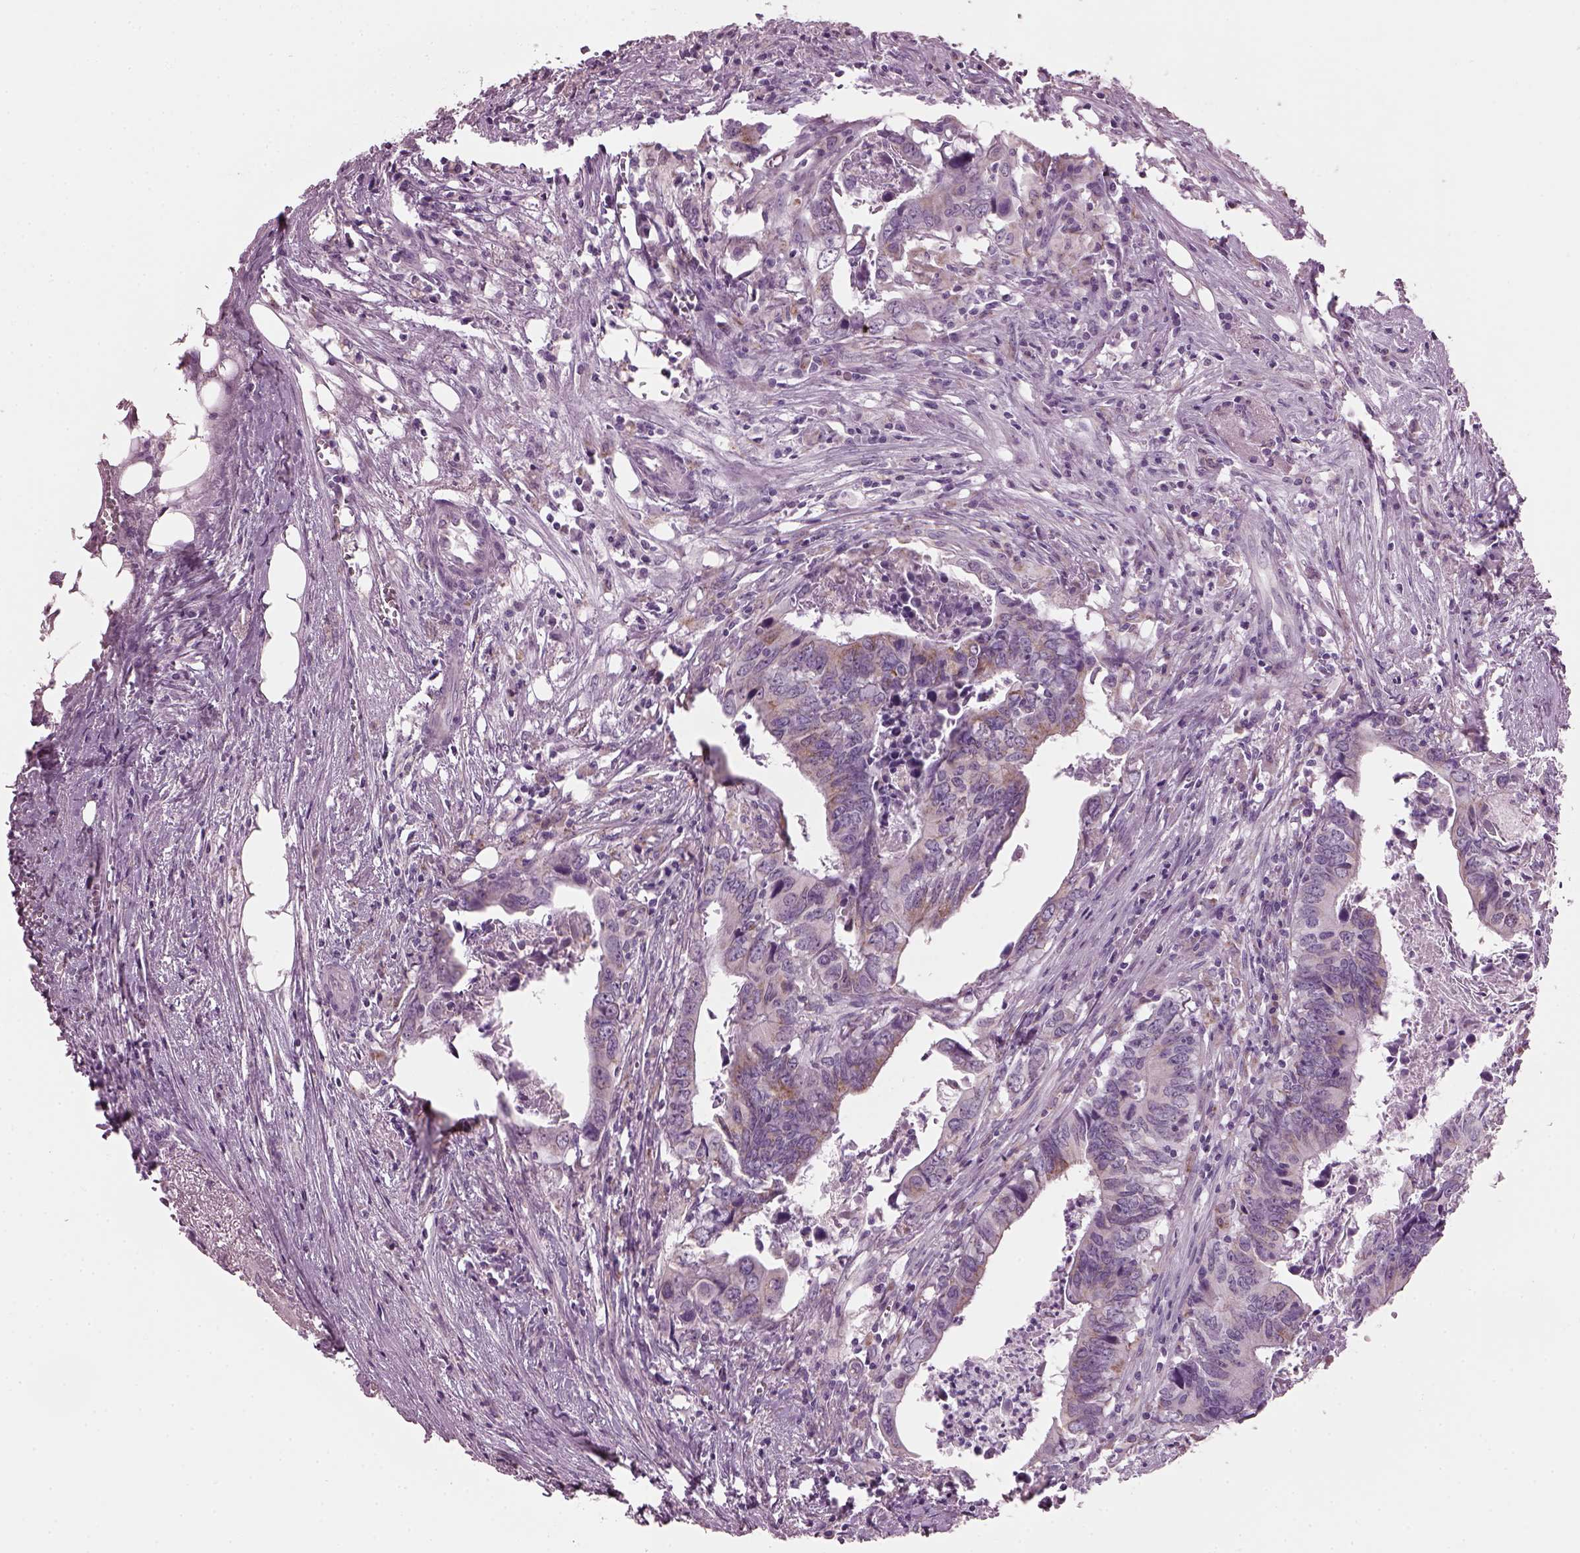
{"staining": {"intensity": "moderate", "quantity": "<25%", "location": "cytoplasmic/membranous"}, "tissue": "colorectal cancer", "cell_type": "Tumor cells", "image_type": "cancer", "snomed": [{"axis": "morphology", "description": "Adenocarcinoma, NOS"}, {"axis": "topography", "description": "Colon"}], "caption": "Brown immunohistochemical staining in human adenocarcinoma (colorectal) exhibits moderate cytoplasmic/membranous expression in about <25% of tumor cells.", "gene": "PRR9", "patient": {"sex": "female", "age": 82}}